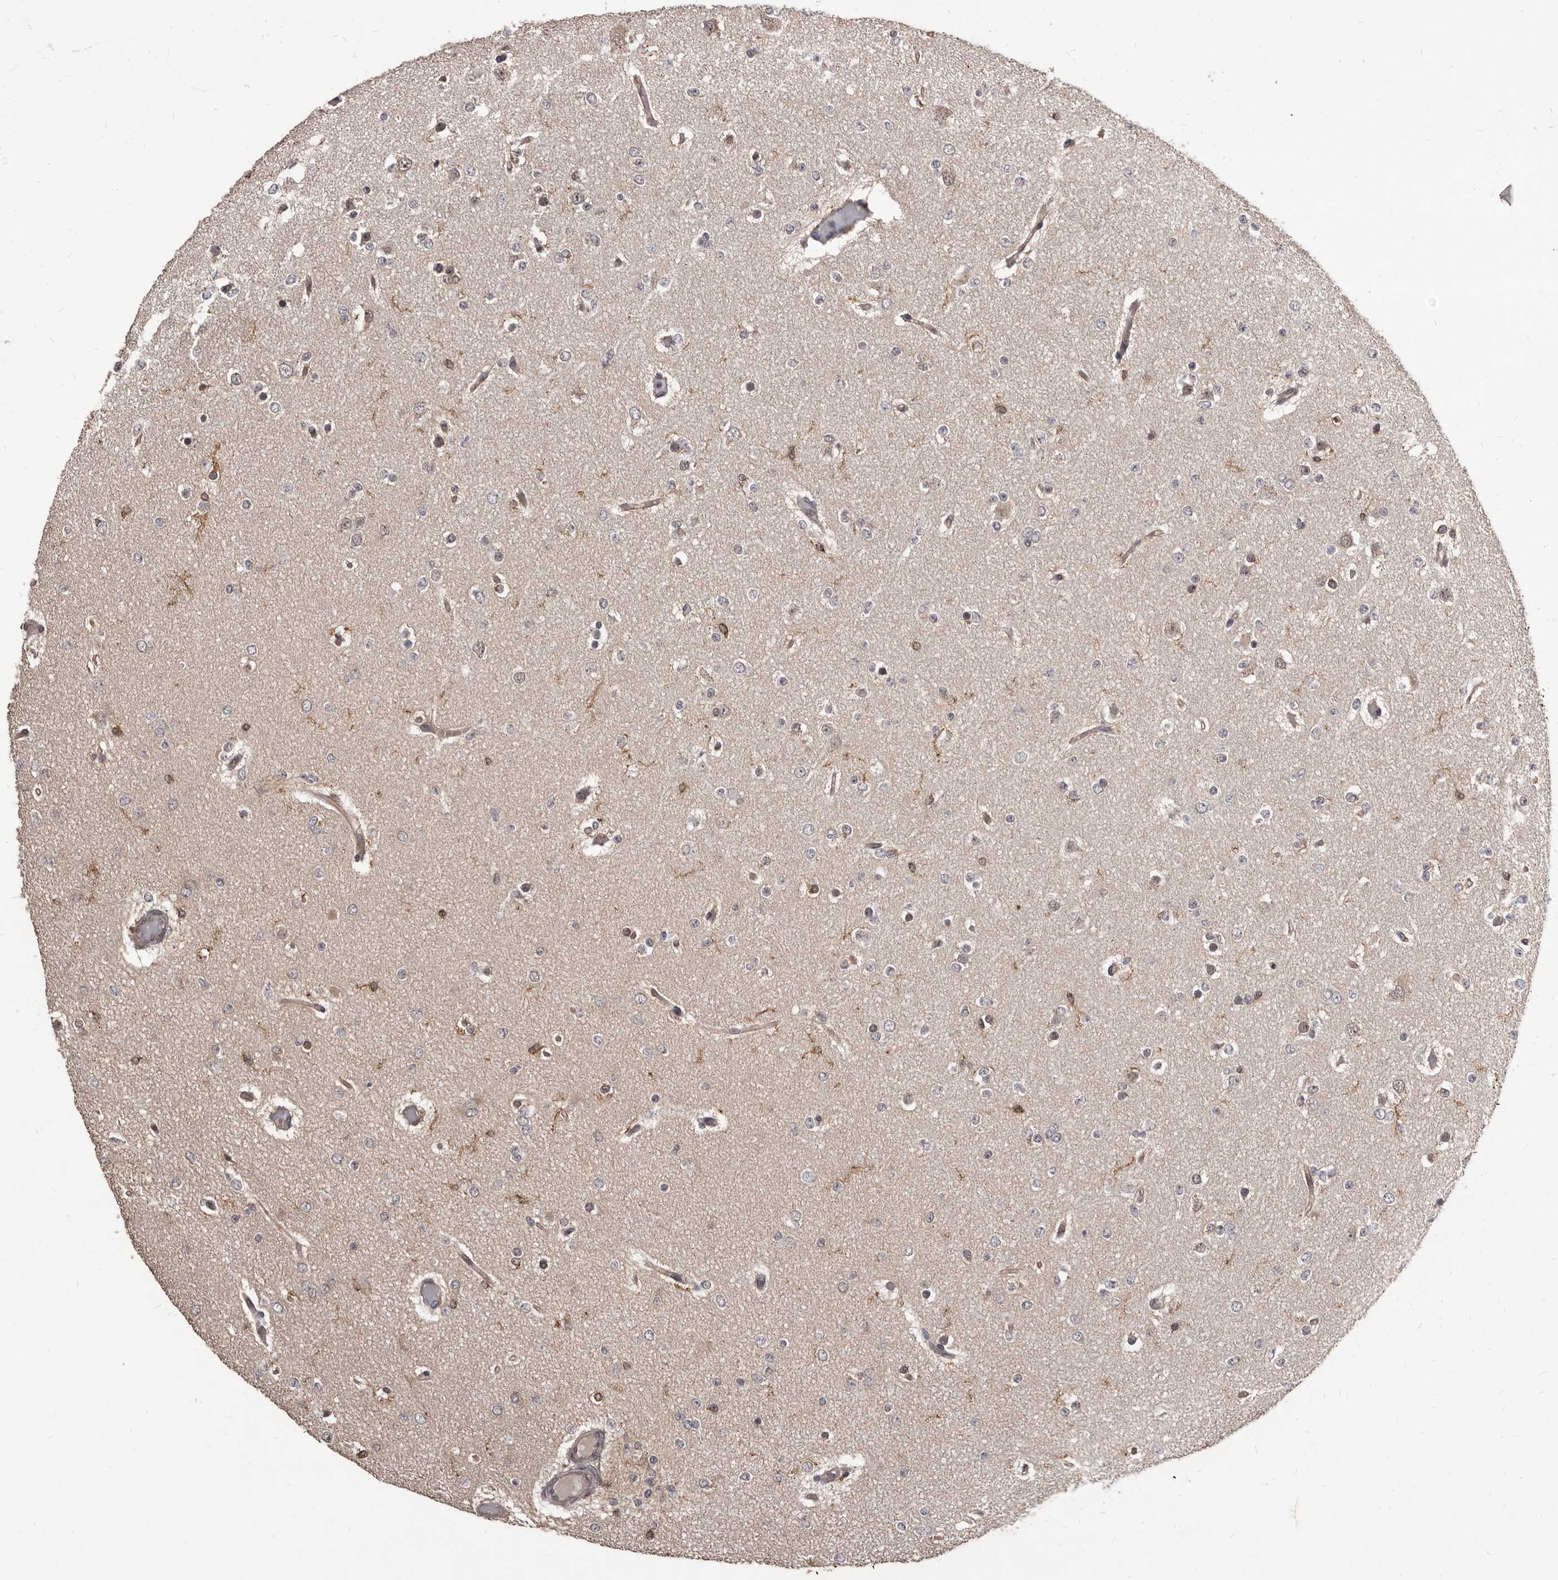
{"staining": {"intensity": "weak", "quantity": "<25%", "location": "cytoplasmic/membranous,nuclear"}, "tissue": "glioma", "cell_type": "Tumor cells", "image_type": "cancer", "snomed": [{"axis": "morphology", "description": "Glioma, malignant, Low grade"}, {"axis": "topography", "description": "Brain"}], "caption": "This is a micrograph of immunohistochemistry (IHC) staining of glioma, which shows no positivity in tumor cells. Nuclei are stained in blue.", "gene": "ADAMTS20", "patient": {"sex": "female", "age": 22}}